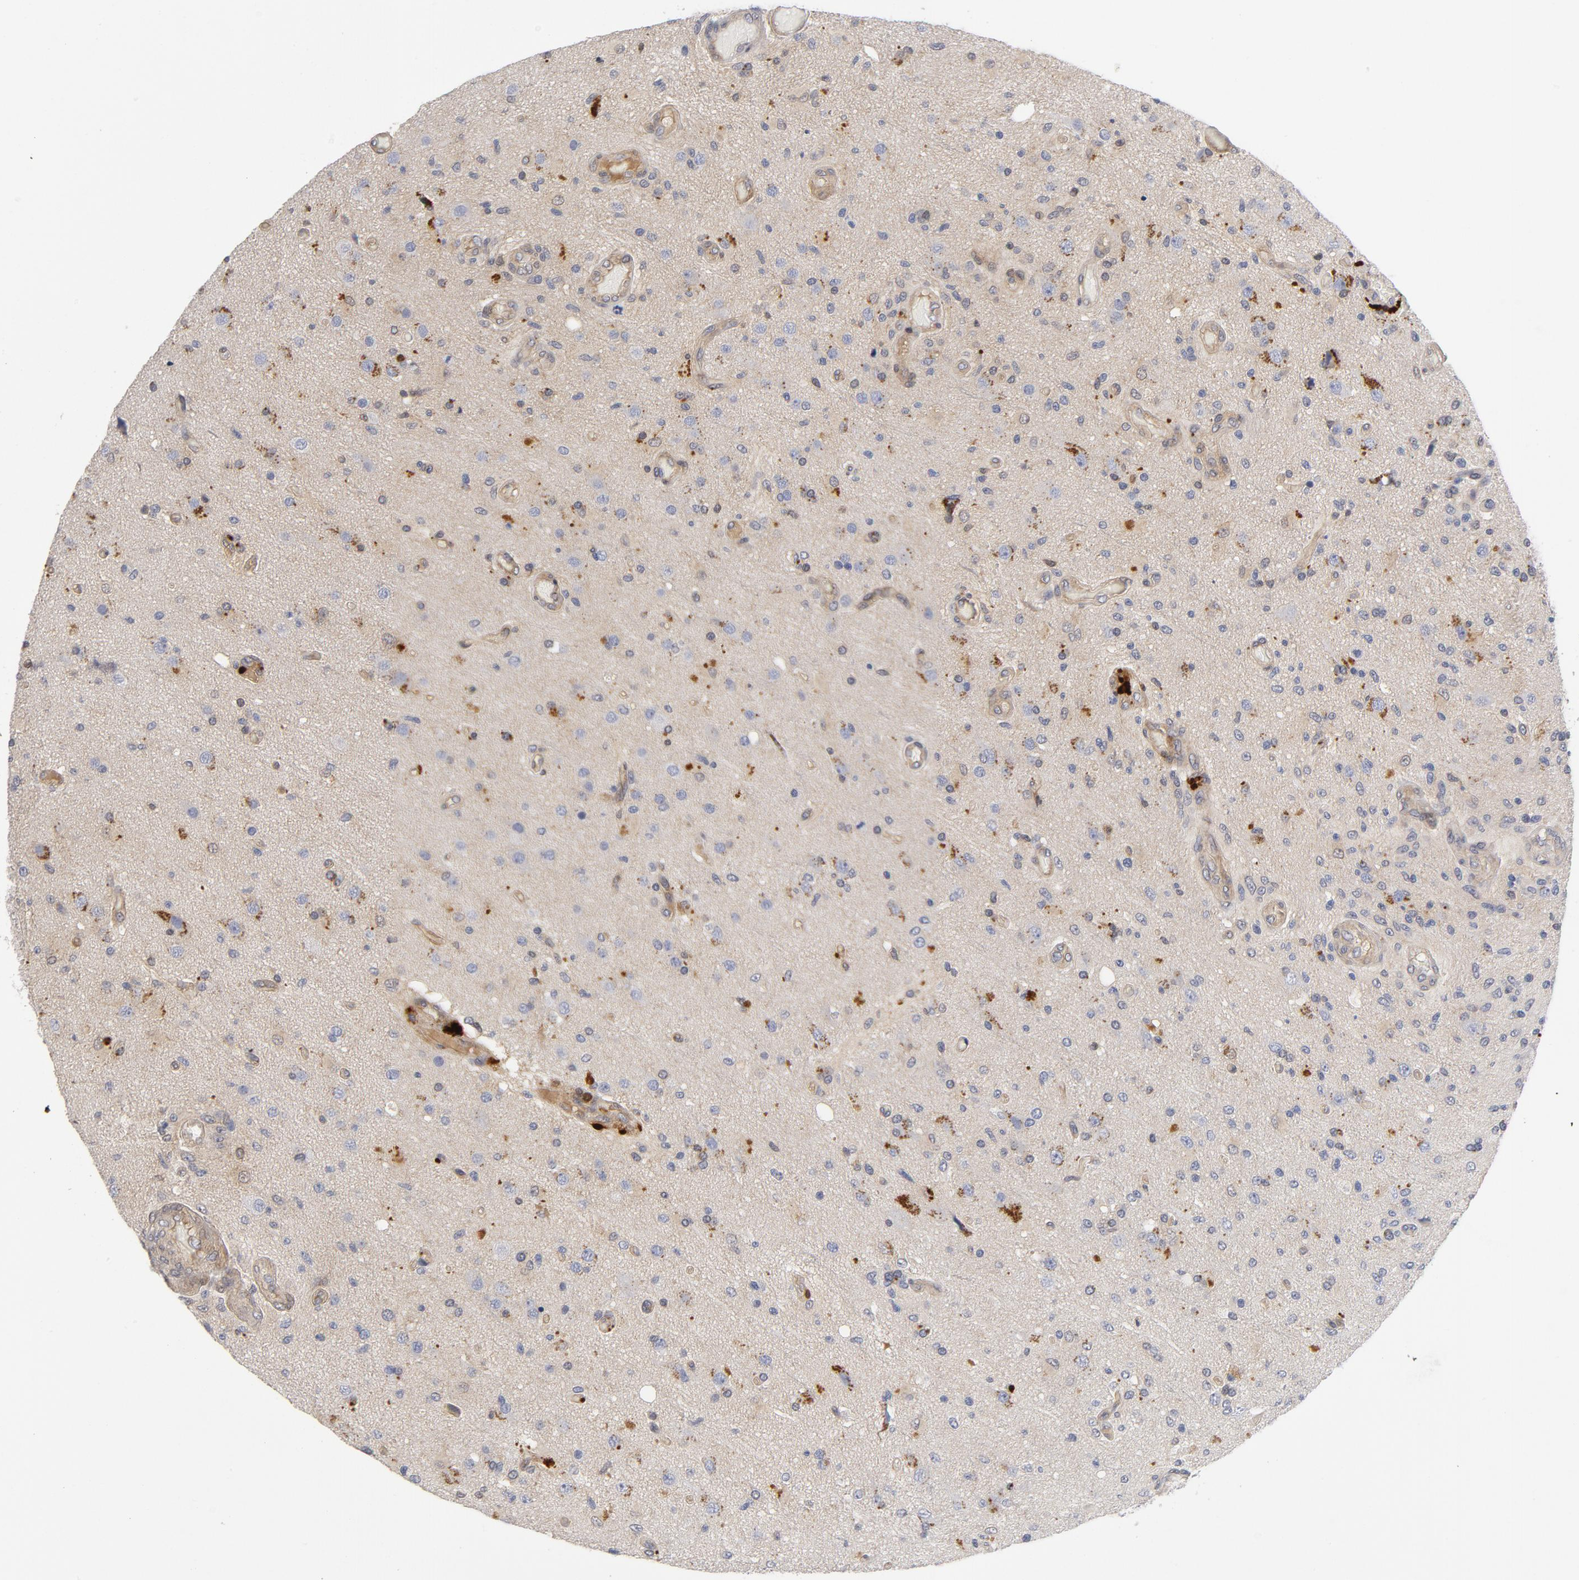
{"staining": {"intensity": "negative", "quantity": "none", "location": "none"}, "tissue": "glioma", "cell_type": "Tumor cells", "image_type": "cancer", "snomed": [{"axis": "morphology", "description": "Normal tissue, NOS"}, {"axis": "morphology", "description": "Glioma, malignant, High grade"}, {"axis": "topography", "description": "Cerebral cortex"}], "caption": "There is no significant positivity in tumor cells of glioma.", "gene": "TRADD", "patient": {"sex": "male", "age": 77}}